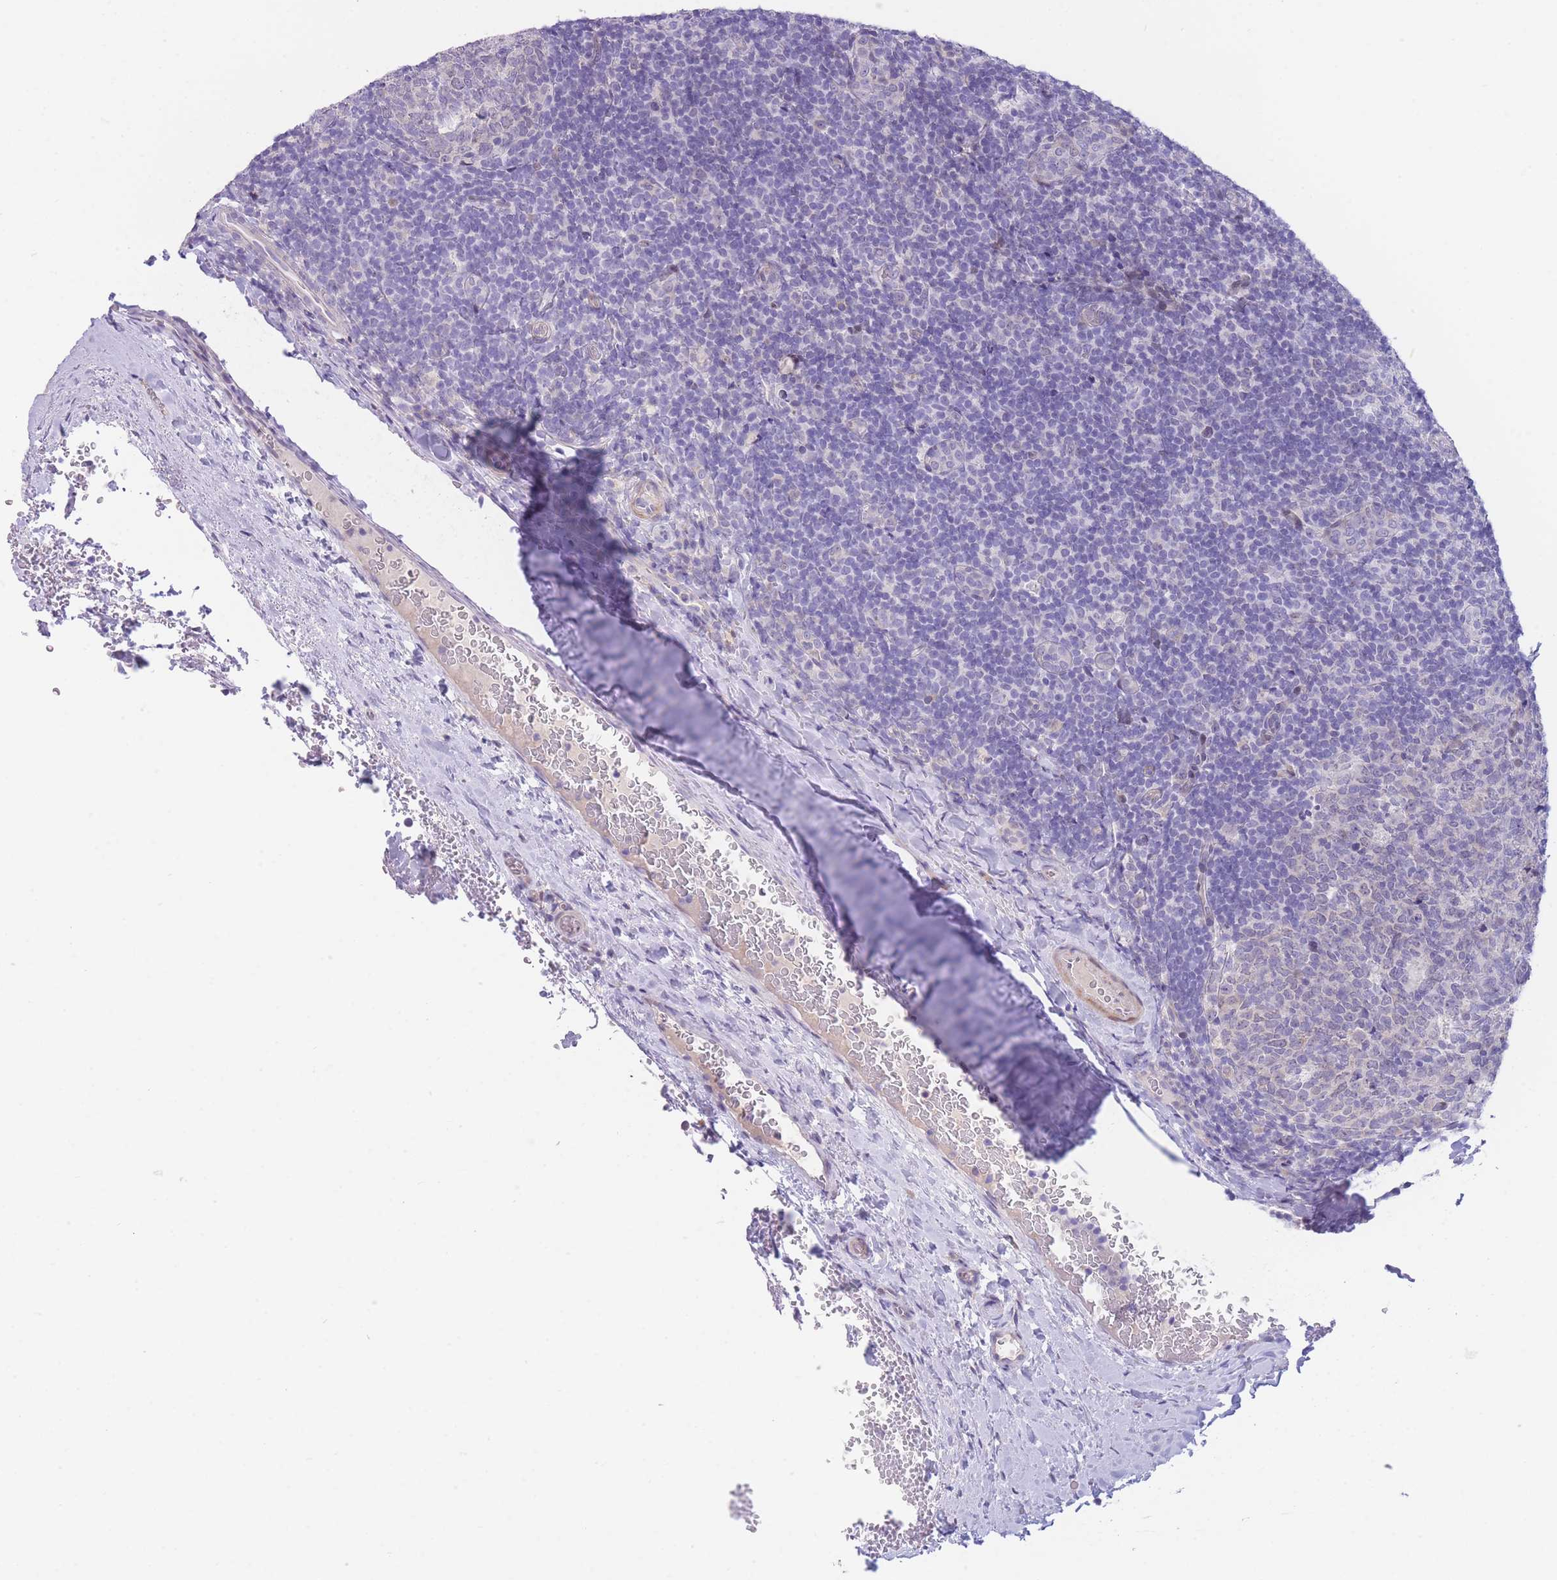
{"staining": {"intensity": "negative", "quantity": "none", "location": "none"}, "tissue": "tonsil", "cell_type": "Germinal center cells", "image_type": "normal", "snomed": [{"axis": "morphology", "description": "Normal tissue, NOS"}, {"axis": "topography", "description": "Tonsil"}], "caption": "The micrograph displays no staining of germinal center cells in normal tonsil. (DAB immunohistochemistry (IHC), high magnification).", "gene": "SHCBP1", "patient": {"sex": "male", "age": 17}}